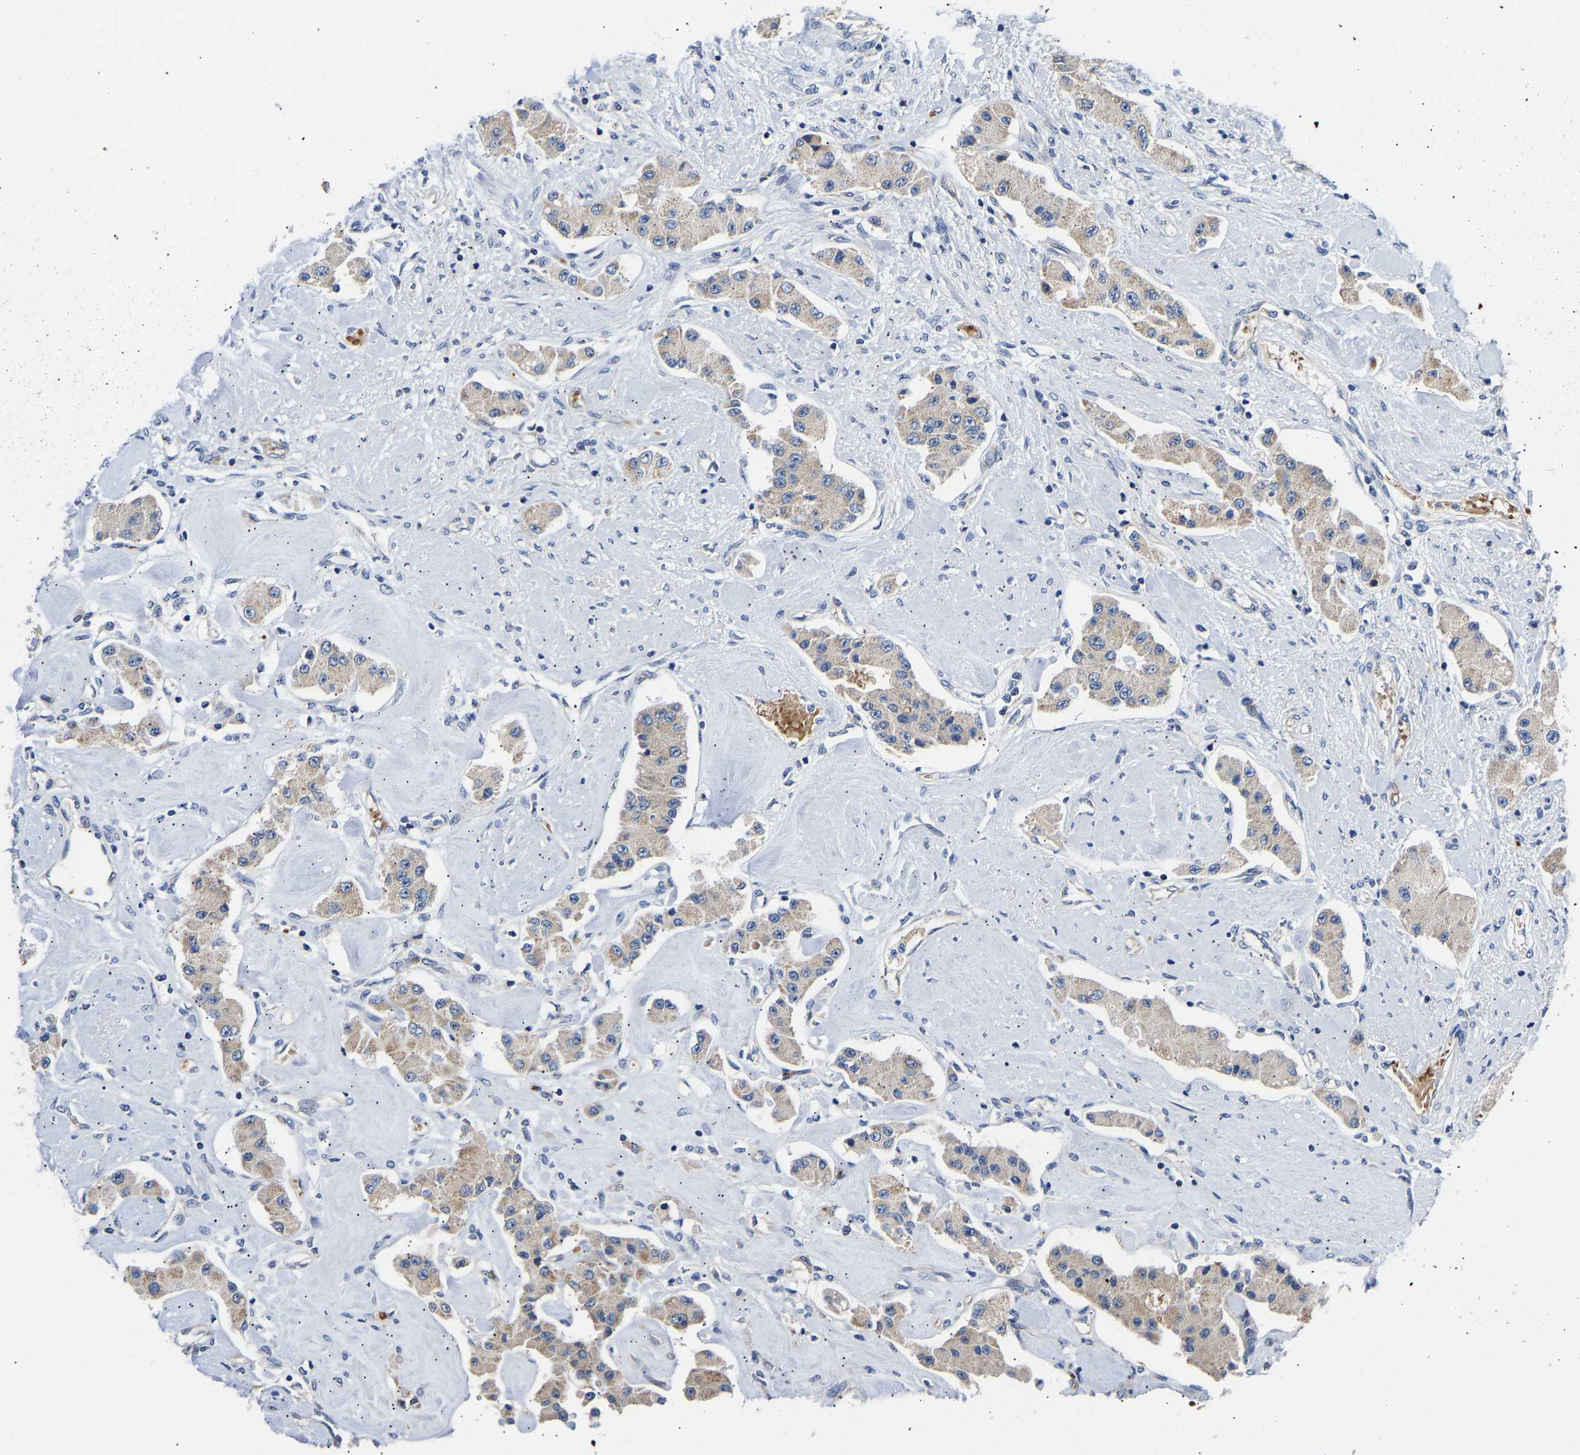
{"staining": {"intensity": "weak", "quantity": "<25%", "location": "cytoplasmic/membranous"}, "tissue": "carcinoid", "cell_type": "Tumor cells", "image_type": "cancer", "snomed": [{"axis": "morphology", "description": "Carcinoid, malignant, NOS"}, {"axis": "topography", "description": "Pancreas"}], "caption": "Immunohistochemistry (IHC) of carcinoid (malignant) exhibits no staining in tumor cells. (Immunohistochemistry, brightfield microscopy, high magnification).", "gene": "RINT1", "patient": {"sex": "male", "age": 41}}